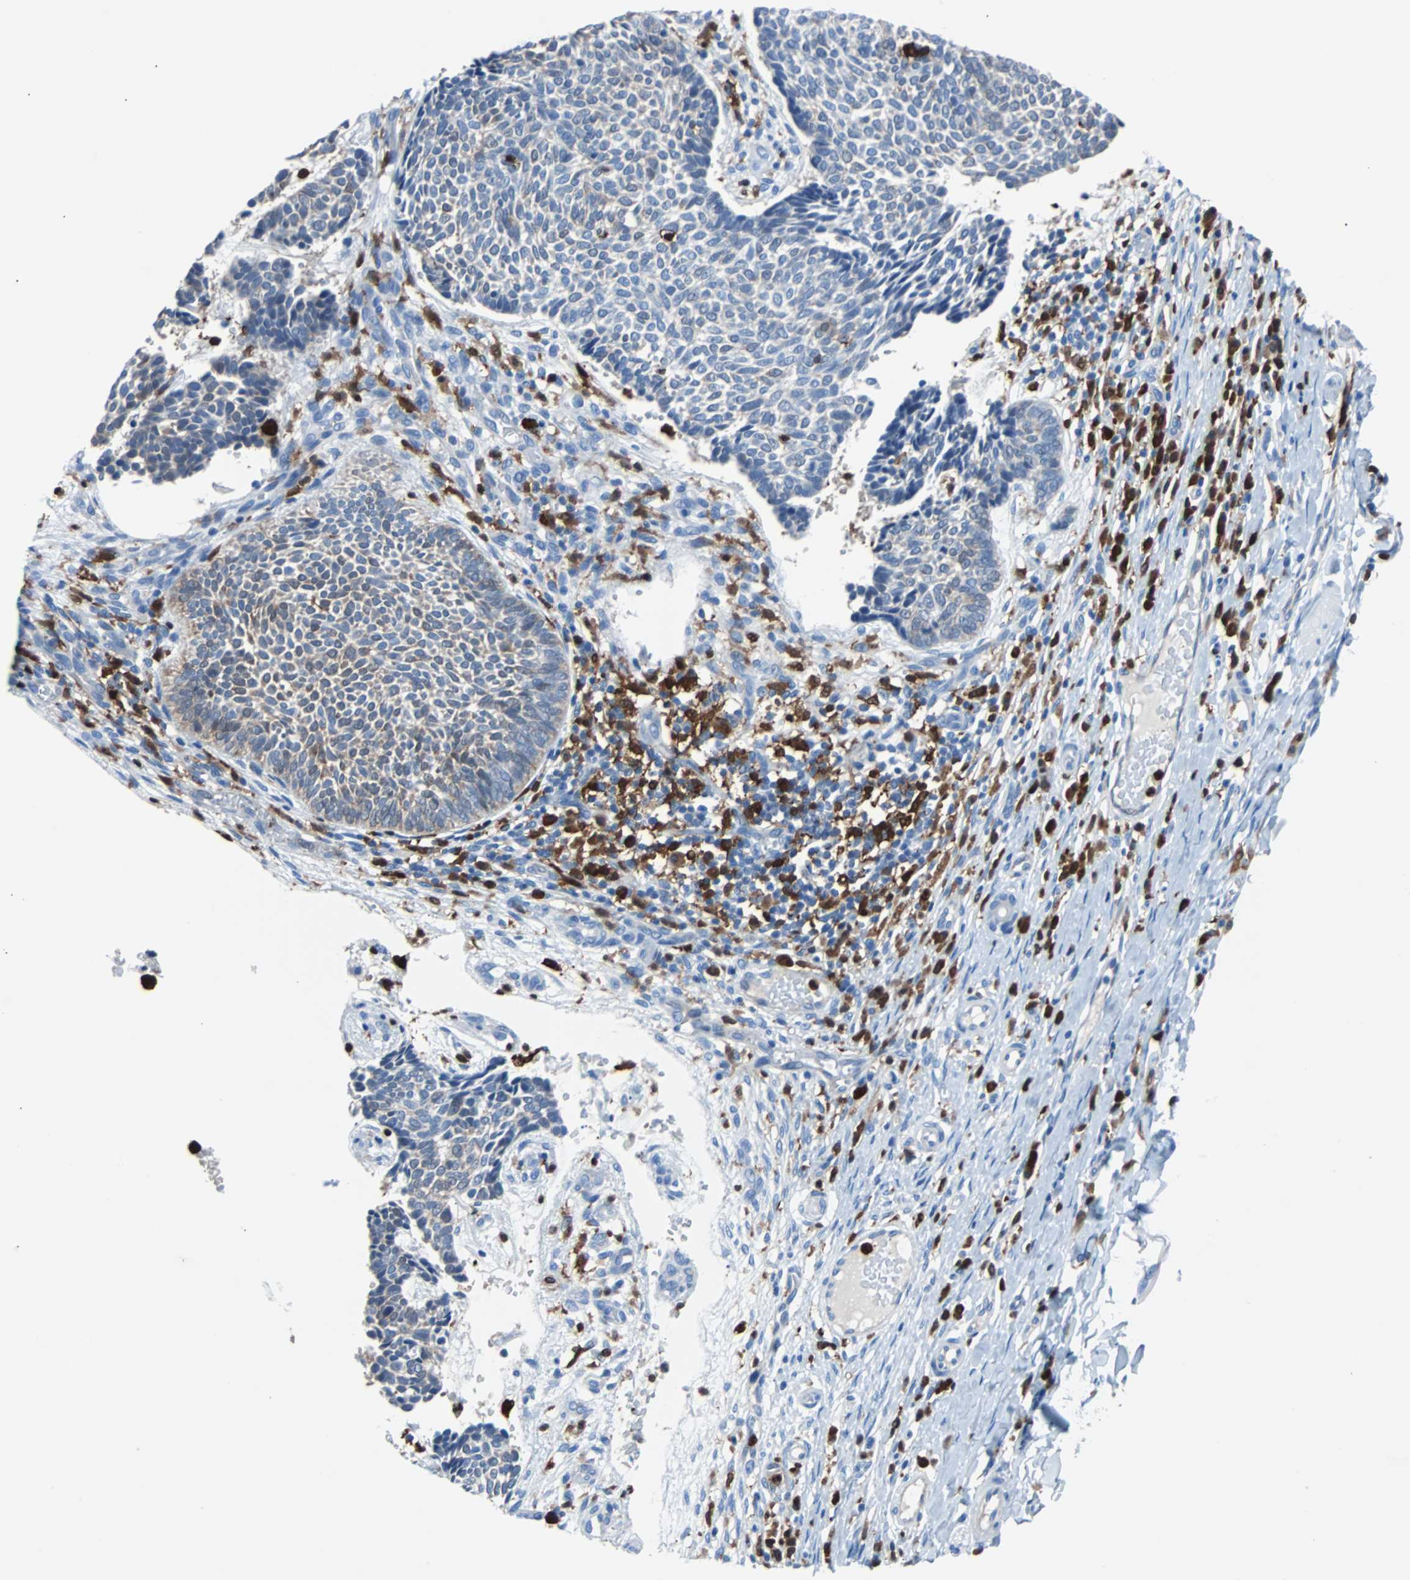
{"staining": {"intensity": "weak", "quantity": "25%-75%", "location": "cytoplasmic/membranous"}, "tissue": "skin cancer", "cell_type": "Tumor cells", "image_type": "cancer", "snomed": [{"axis": "morphology", "description": "Normal tissue, NOS"}, {"axis": "morphology", "description": "Basal cell carcinoma"}, {"axis": "topography", "description": "Skin"}], "caption": "An IHC micrograph of neoplastic tissue is shown. Protein staining in brown highlights weak cytoplasmic/membranous positivity in skin basal cell carcinoma within tumor cells.", "gene": "SYK", "patient": {"sex": "male", "age": 87}}